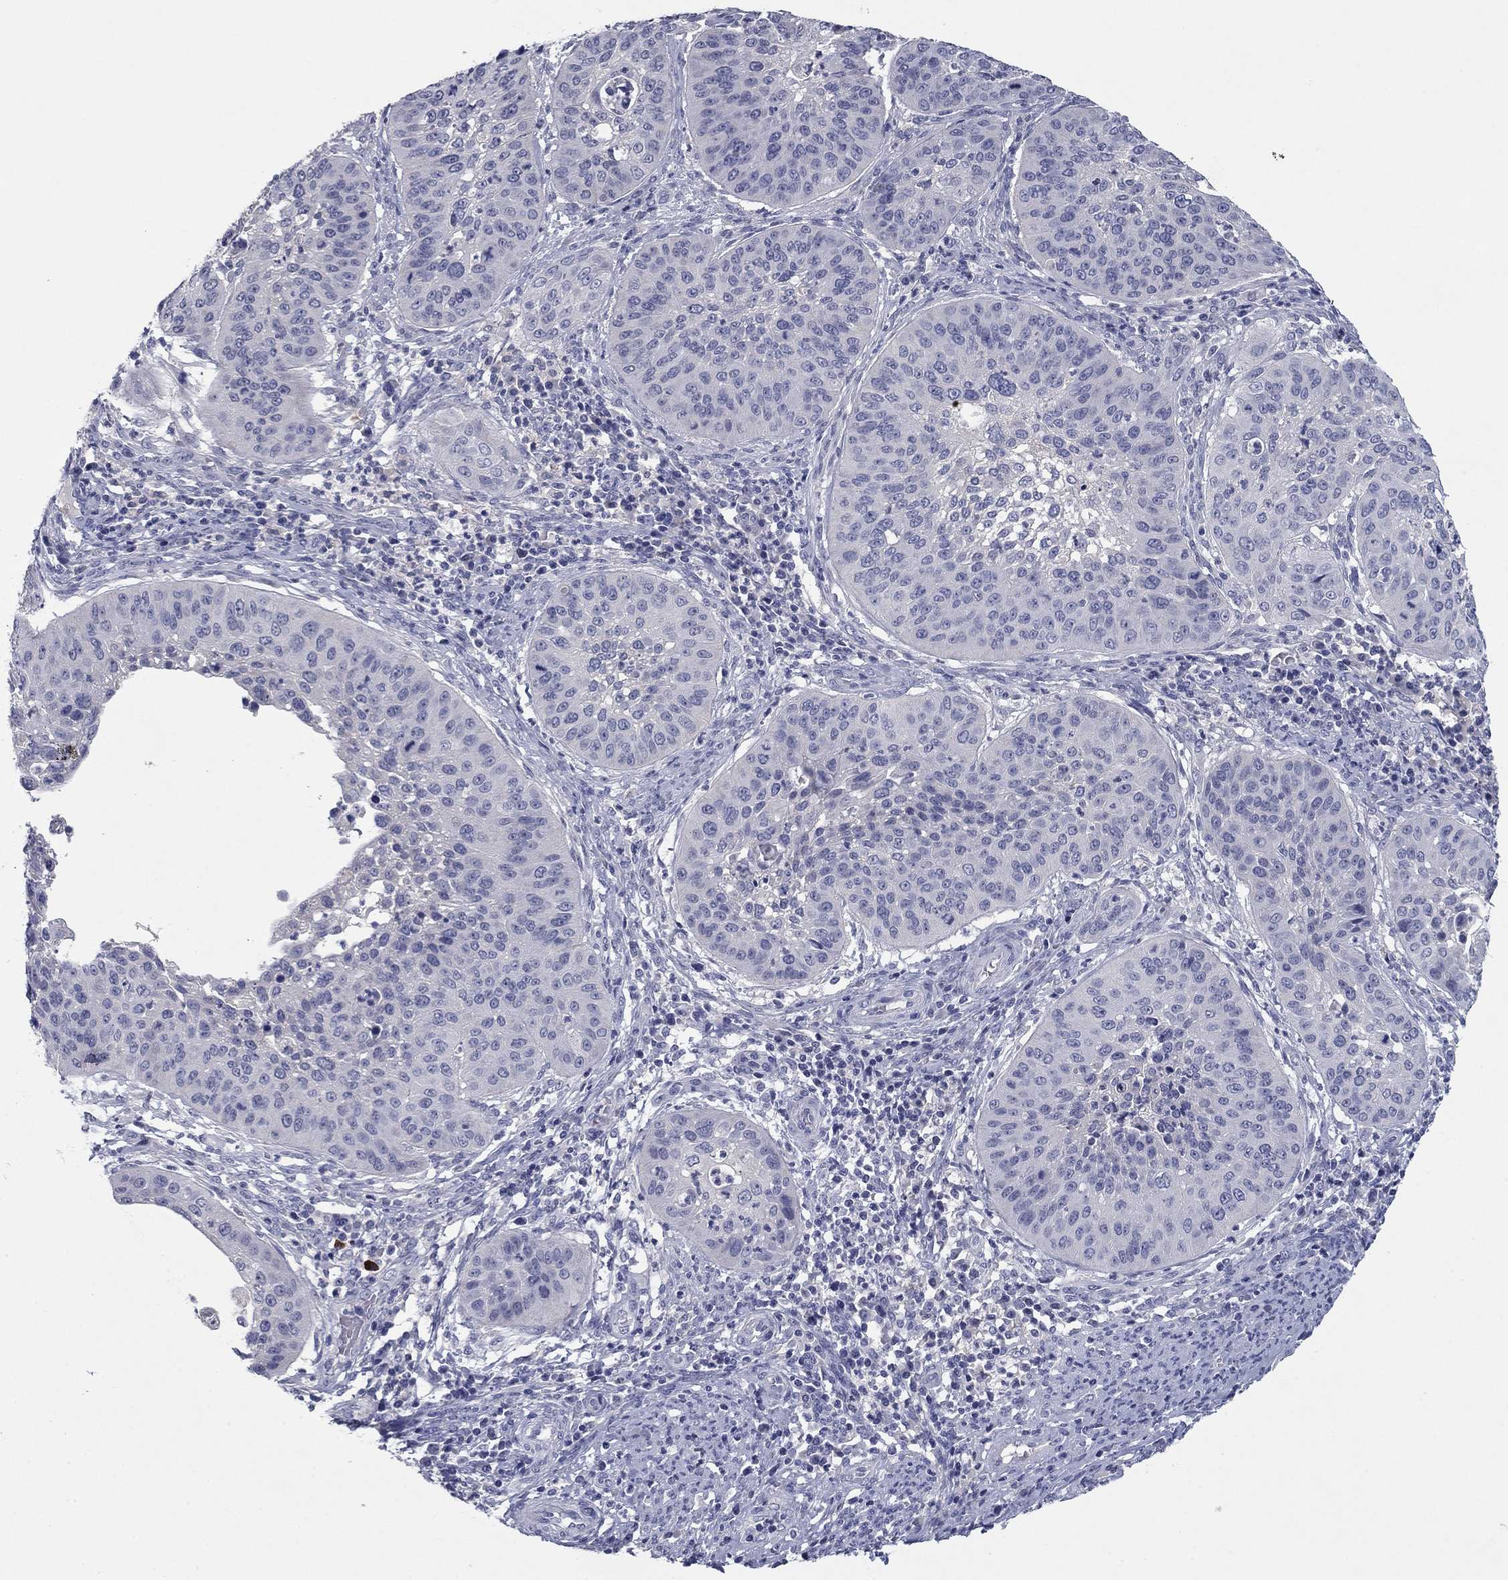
{"staining": {"intensity": "negative", "quantity": "none", "location": "none"}, "tissue": "cervical cancer", "cell_type": "Tumor cells", "image_type": "cancer", "snomed": [{"axis": "morphology", "description": "Normal tissue, NOS"}, {"axis": "morphology", "description": "Squamous cell carcinoma, NOS"}, {"axis": "topography", "description": "Cervix"}], "caption": "There is no significant staining in tumor cells of cervical cancer (squamous cell carcinoma). The staining is performed using DAB (3,3'-diaminobenzidine) brown chromogen with nuclei counter-stained in using hematoxylin.", "gene": "CNTNAP4", "patient": {"sex": "female", "age": 39}}